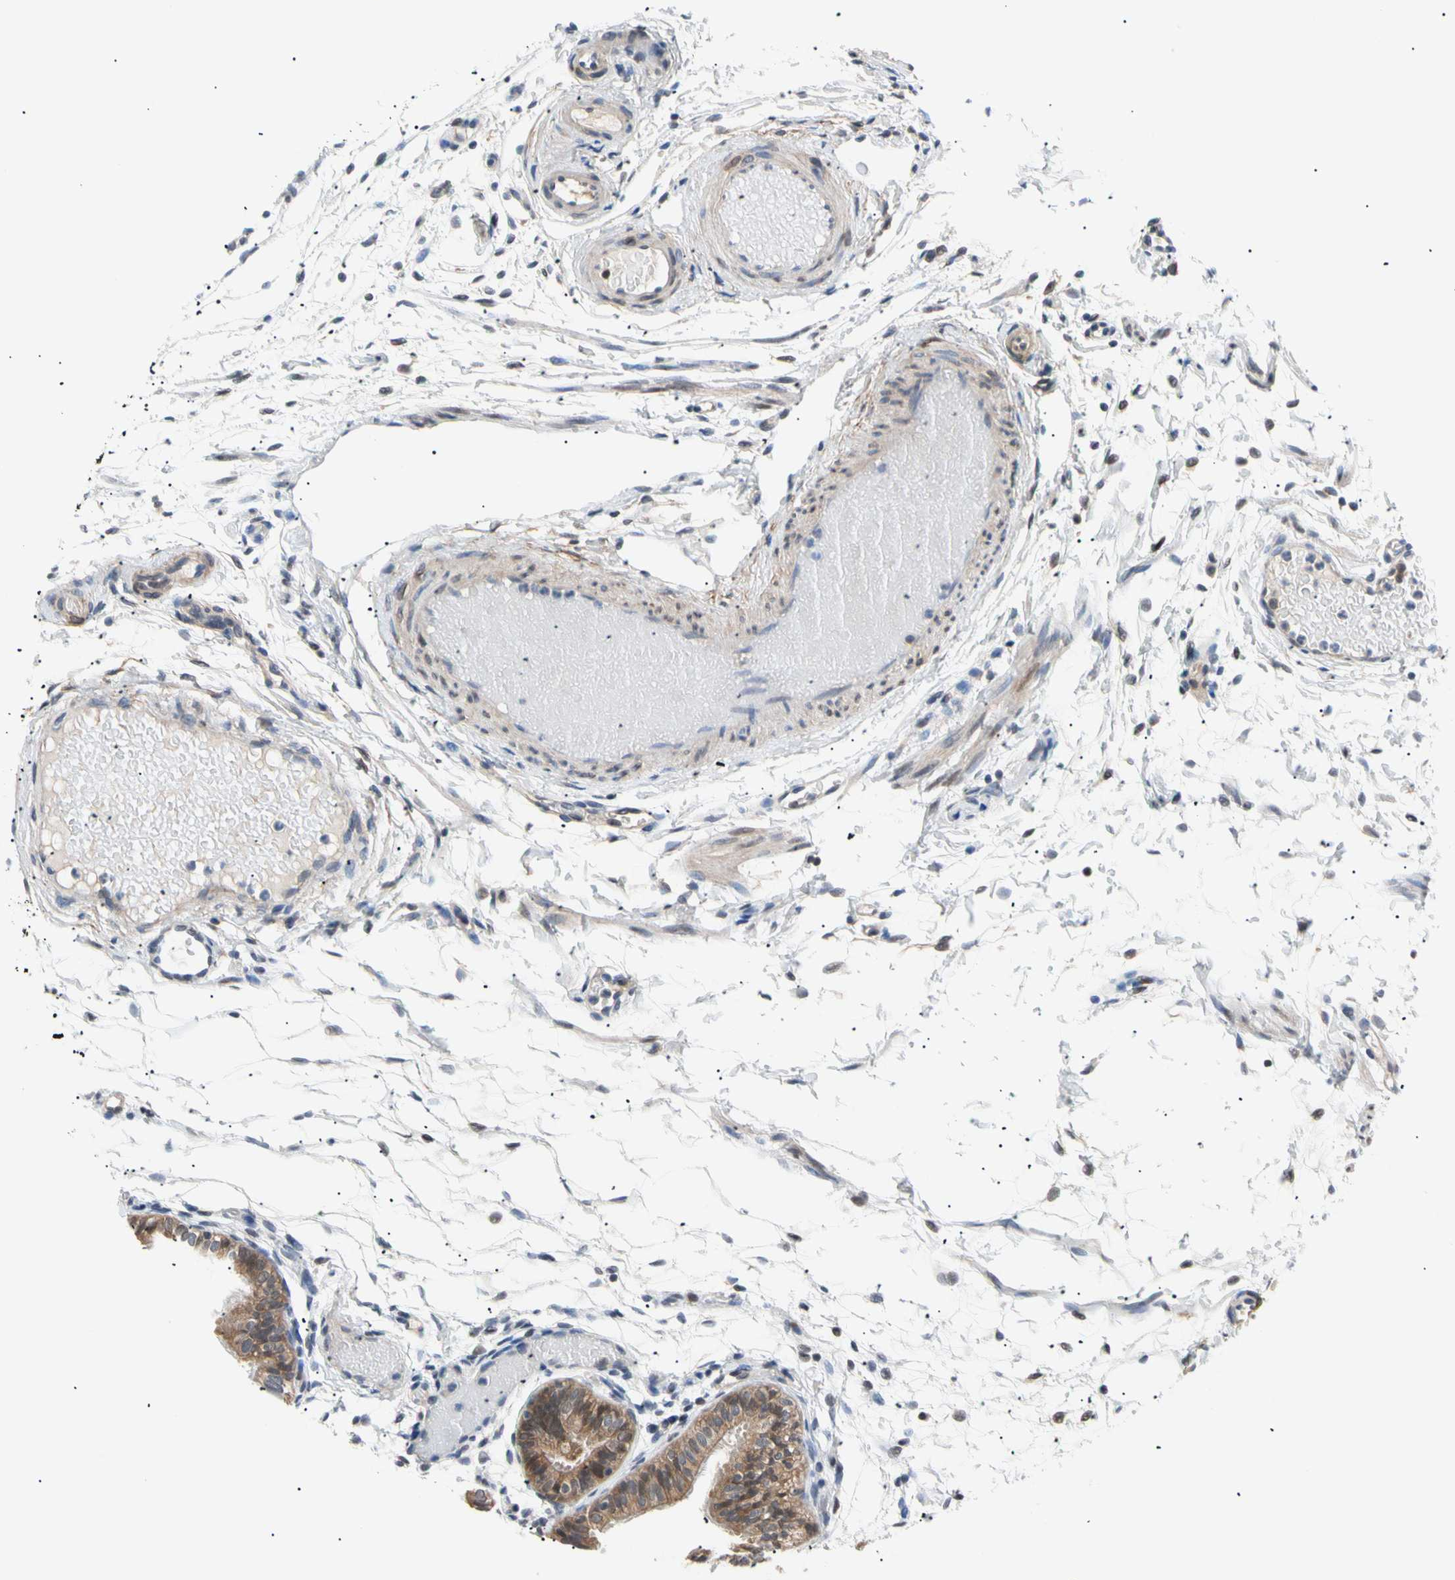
{"staining": {"intensity": "moderate", "quantity": ">75%", "location": "cytoplasmic/membranous"}, "tissue": "fallopian tube", "cell_type": "Glandular cells", "image_type": "normal", "snomed": [{"axis": "morphology", "description": "Normal tissue, NOS"}, {"axis": "morphology", "description": "Dermoid, NOS"}, {"axis": "topography", "description": "Fallopian tube"}], "caption": "High-magnification brightfield microscopy of benign fallopian tube stained with DAB (brown) and counterstained with hematoxylin (blue). glandular cells exhibit moderate cytoplasmic/membranous positivity is present in approximately>75% of cells. The staining was performed using DAB to visualize the protein expression in brown, while the nuclei were stained in blue with hematoxylin (Magnification: 20x).", "gene": "SEC23B", "patient": {"sex": "female", "age": 33}}